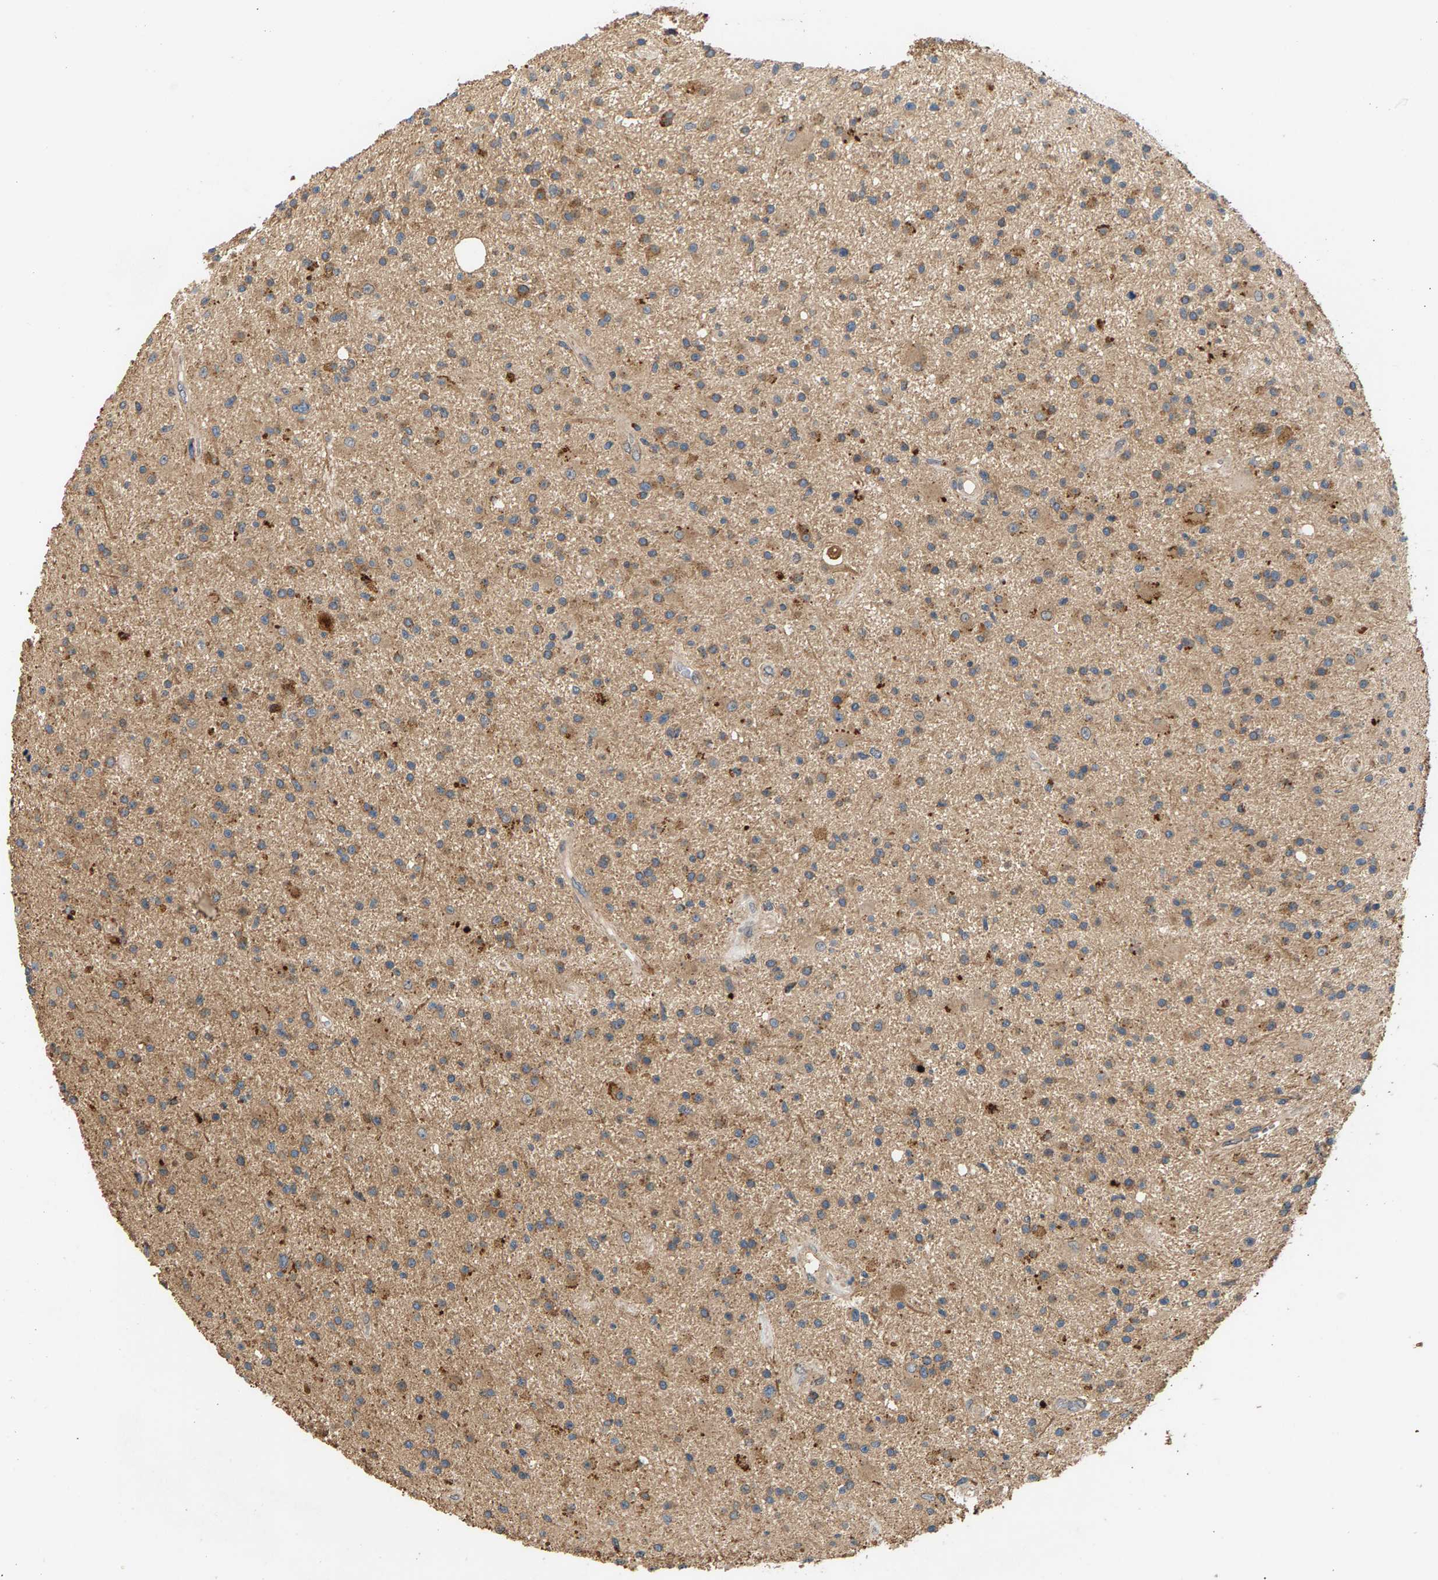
{"staining": {"intensity": "weak", "quantity": ">75%", "location": "cytoplasmic/membranous"}, "tissue": "glioma", "cell_type": "Tumor cells", "image_type": "cancer", "snomed": [{"axis": "morphology", "description": "Glioma, malignant, High grade"}, {"axis": "topography", "description": "Brain"}], "caption": "Immunohistochemistry (IHC) histopathology image of glioma stained for a protein (brown), which shows low levels of weak cytoplasmic/membranous staining in approximately >75% of tumor cells.", "gene": "MAP2K5", "patient": {"sex": "male", "age": 33}}